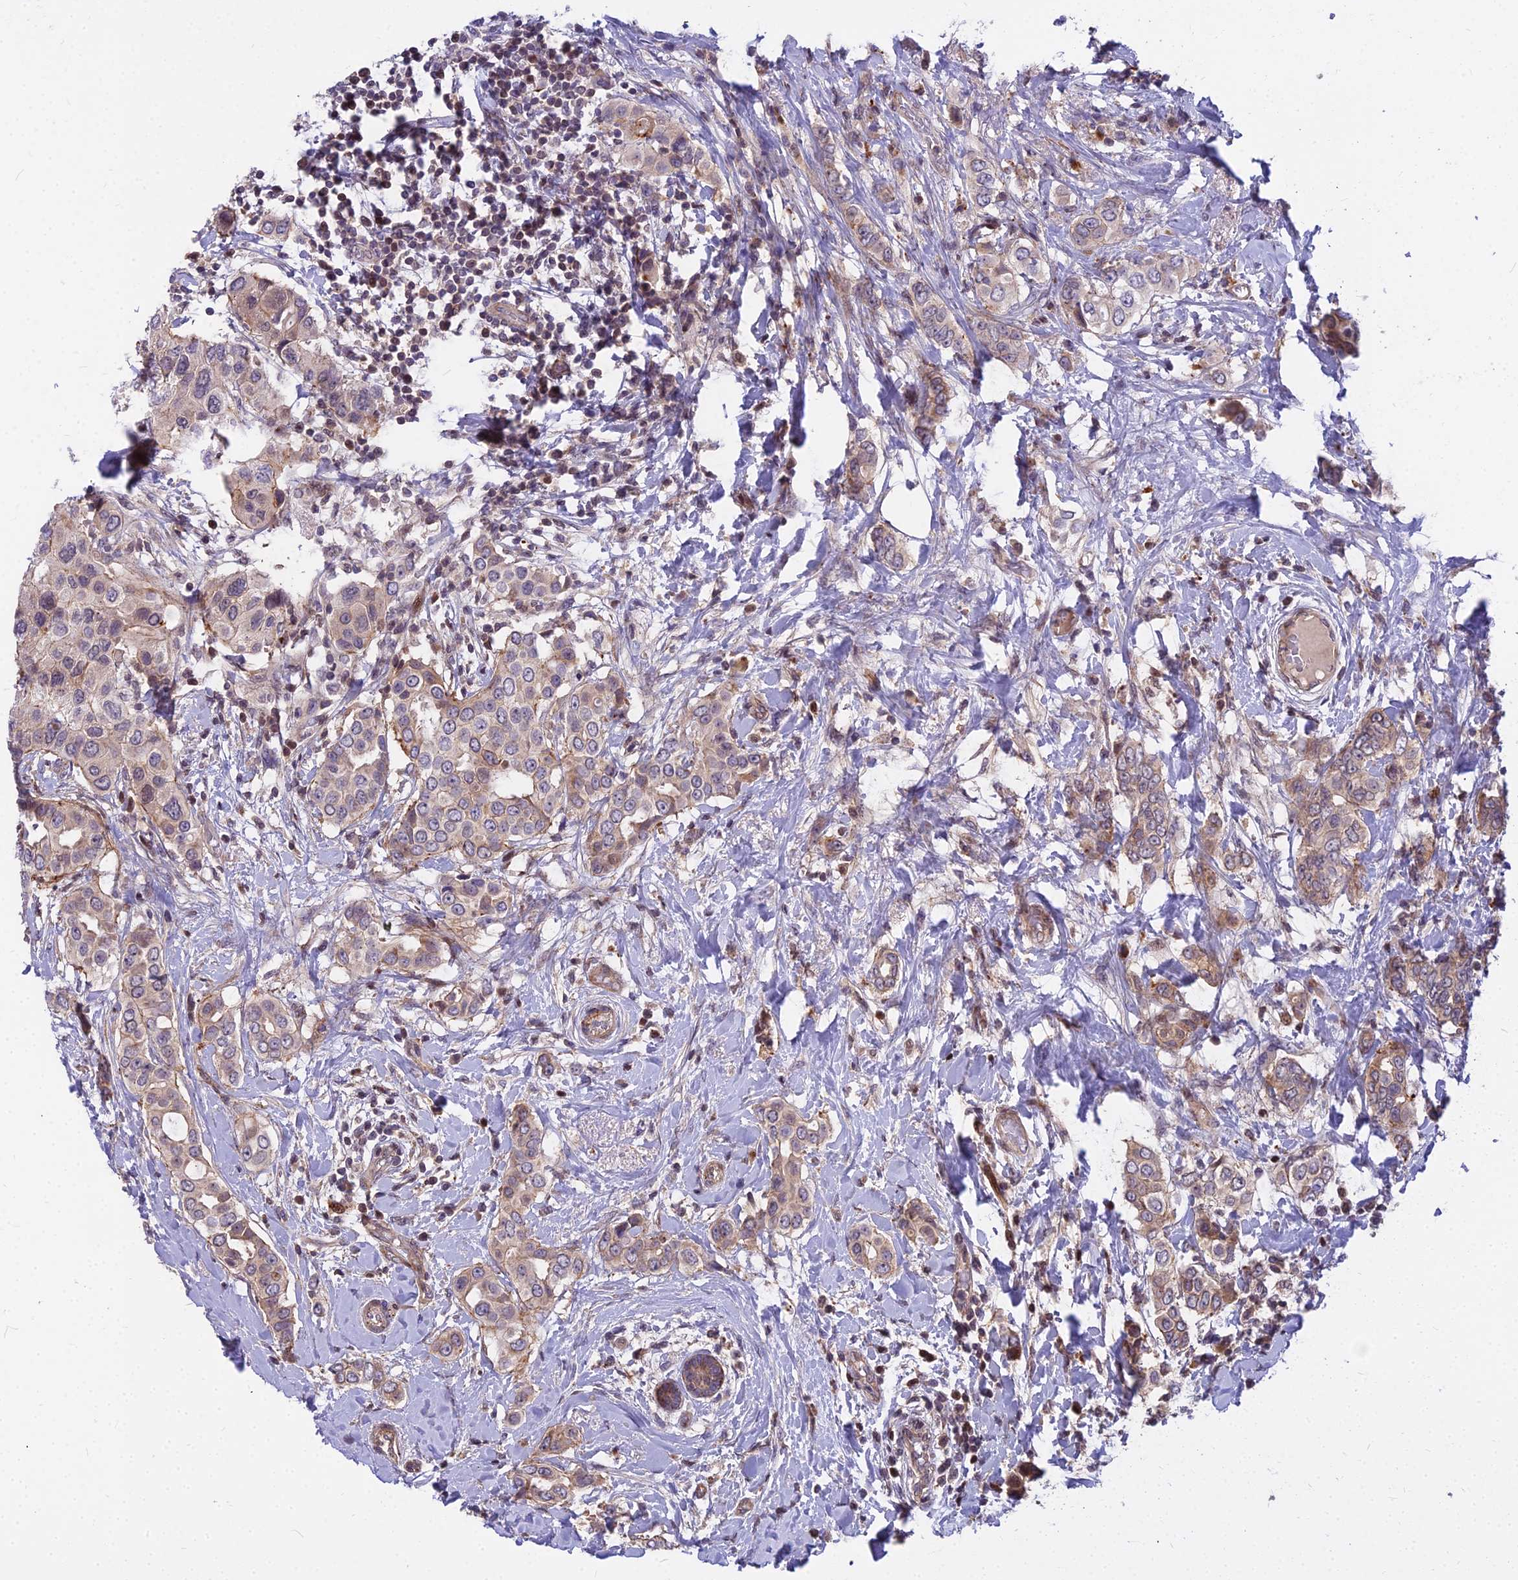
{"staining": {"intensity": "weak", "quantity": "25%-75%", "location": "cytoplasmic/membranous"}, "tissue": "breast cancer", "cell_type": "Tumor cells", "image_type": "cancer", "snomed": [{"axis": "morphology", "description": "Lobular carcinoma"}, {"axis": "topography", "description": "Breast"}], "caption": "This histopathology image reveals breast lobular carcinoma stained with IHC to label a protein in brown. The cytoplasmic/membranous of tumor cells show weak positivity for the protein. Nuclei are counter-stained blue.", "gene": "GLYATL3", "patient": {"sex": "female", "age": 51}}